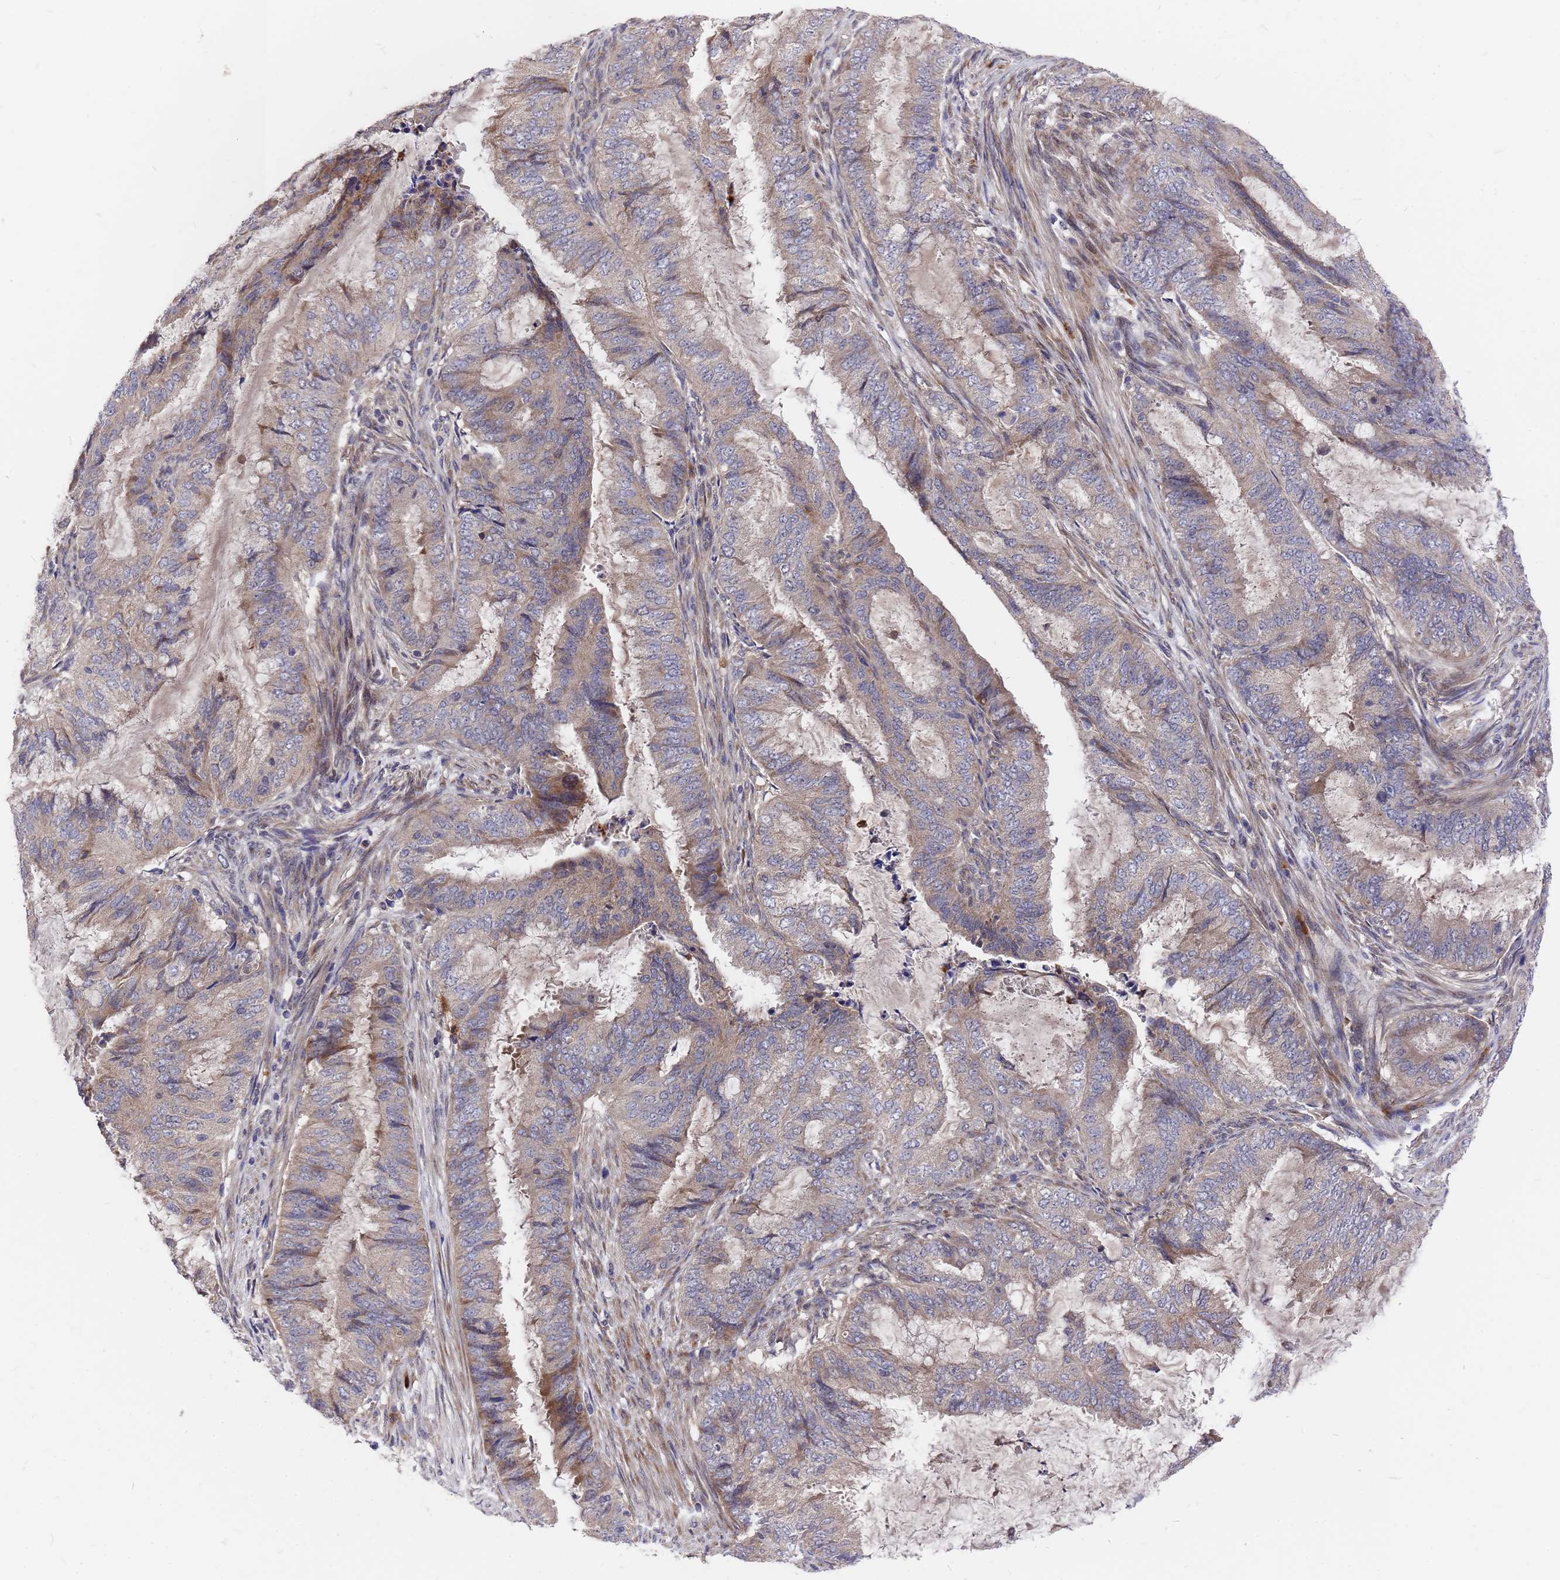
{"staining": {"intensity": "moderate", "quantity": "<25%", "location": "cytoplasmic/membranous"}, "tissue": "endometrial cancer", "cell_type": "Tumor cells", "image_type": "cancer", "snomed": [{"axis": "morphology", "description": "Adenocarcinoma, NOS"}, {"axis": "topography", "description": "Endometrium"}], "caption": "Immunohistochemical staining of human endometrial cancer shows low levels of moderate cytoplasmic/membranous protein positivity in about <25% of tumor cells. The staining was performed using DAB, with brown indicating positive protein expression. Nuclei are stained blue with hematoxylin.", "gene": "ZNF717", "patient": {"sex": "female", "age": 51}}